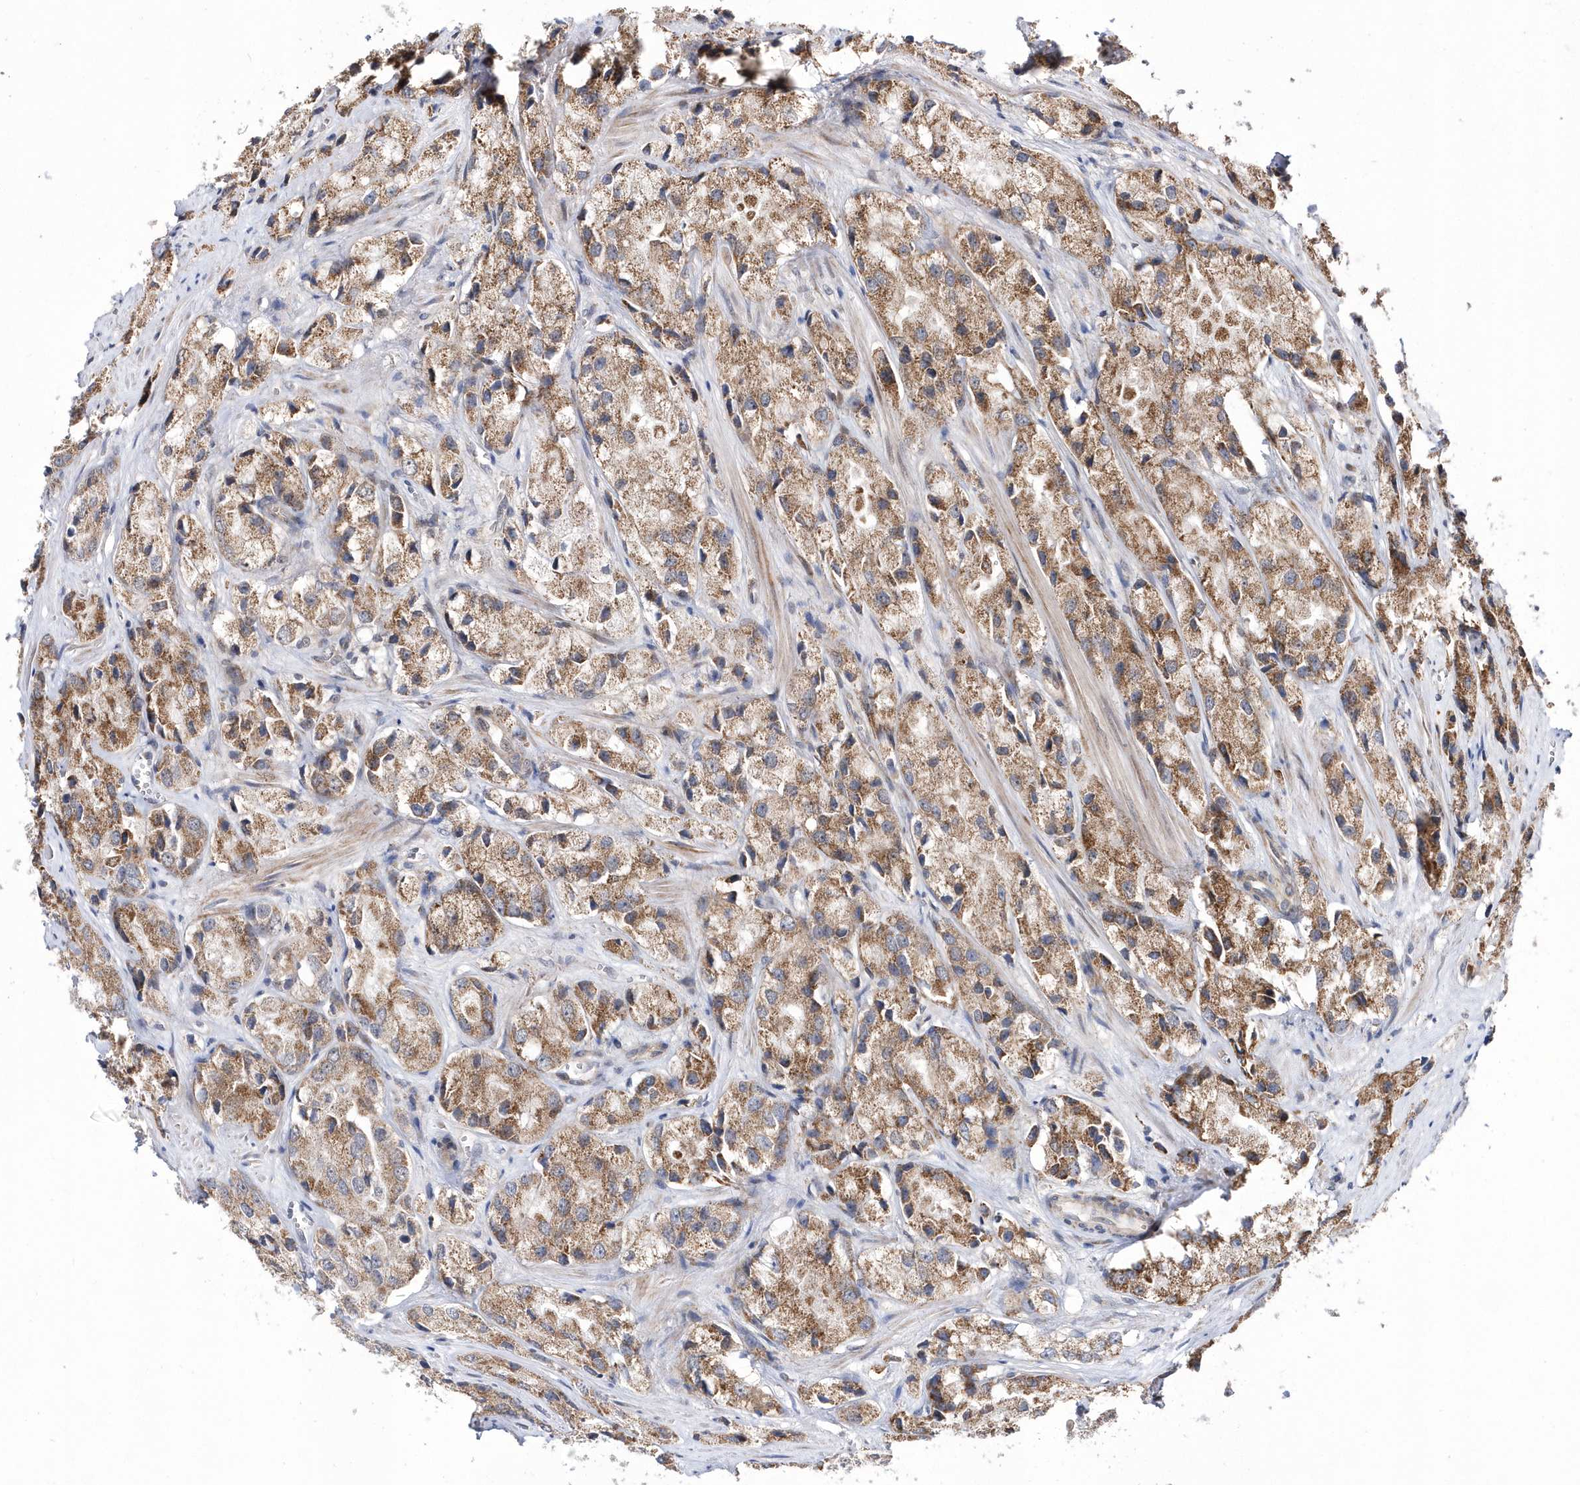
{"staining": {"intensity": "moderate", "quantity": ">75%", "location": "cytoplasmic/membranous"}, "tissue": "prostate cancer", "cell_type": "Tumor cells", "image_type": "cancer", "snomed": [{"axis": "morphology", "description": "Adenocarcinoma, High grade"}, {"axis": "topography", "description": "Prostate"}], "caption": "Tumor cells show medium levels of moderate cytoplasmic/membranous positivity in approximately >75% of cells in human adenocarcinoma (high-grade) (prostate). (Stains: DAB in brown, nuclei in blue, Microscopy: brightfield microscopy at high magnification).", "gene": "DALRD3", "patient": {"sex": "male", "age": 66}}